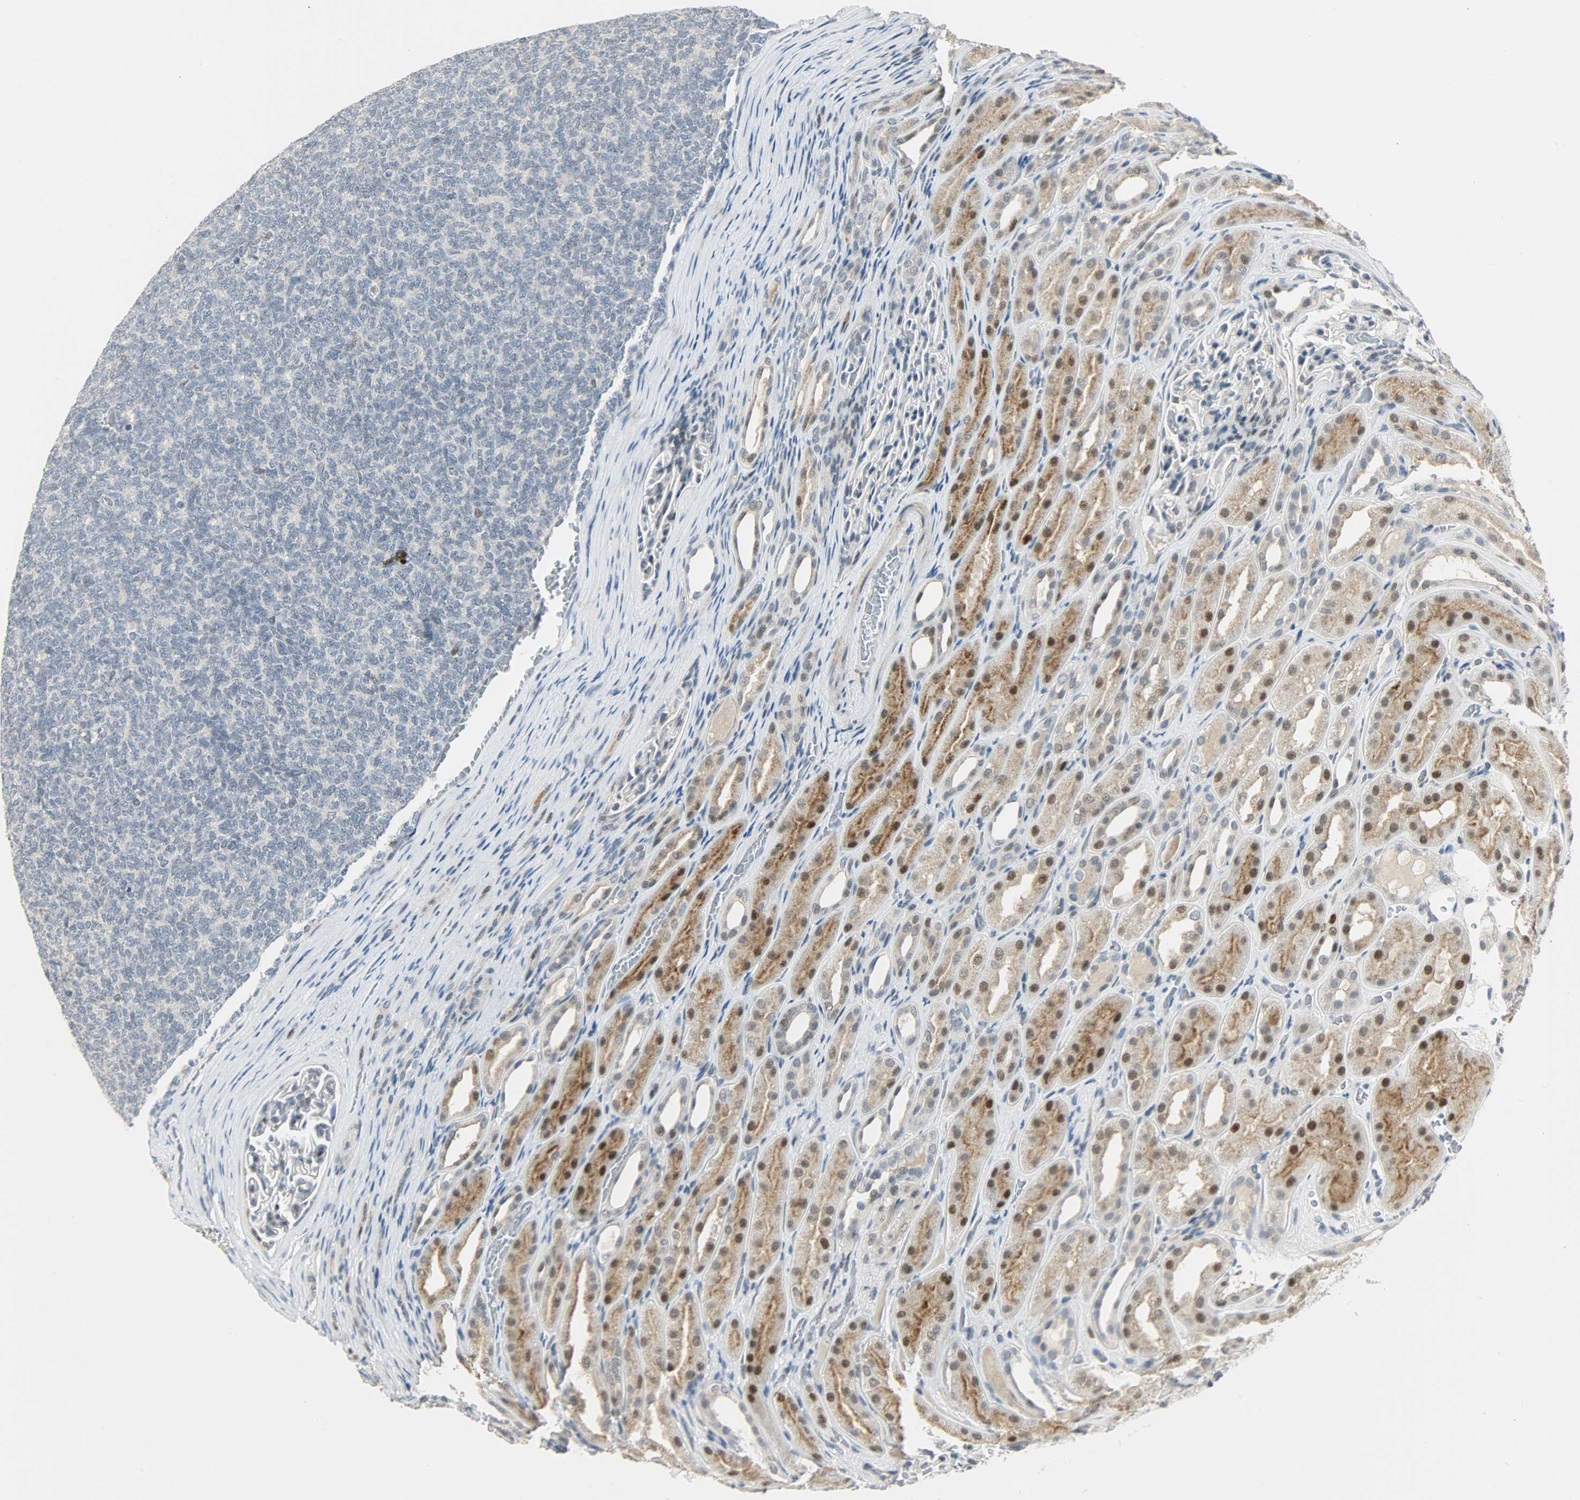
{"staining": {"intensity": "negative", "quantity": "none", "location": "none"}, "tissue": "renal cancer", "cell_type": "Tumor cells", "image_type": "cancer", "snomed": [{"axis": "morphology", "description": "Neoplasm, malignant, NOS"}, {"axis": "topography", "description": "Kidney"}], "caption": "Renal neoplasm (malignant) was stained to show a protein in brown. There is no significant expression in tumor cells.", "gene": "PPARG", "patient": {"sex": "male", "age": 28}}